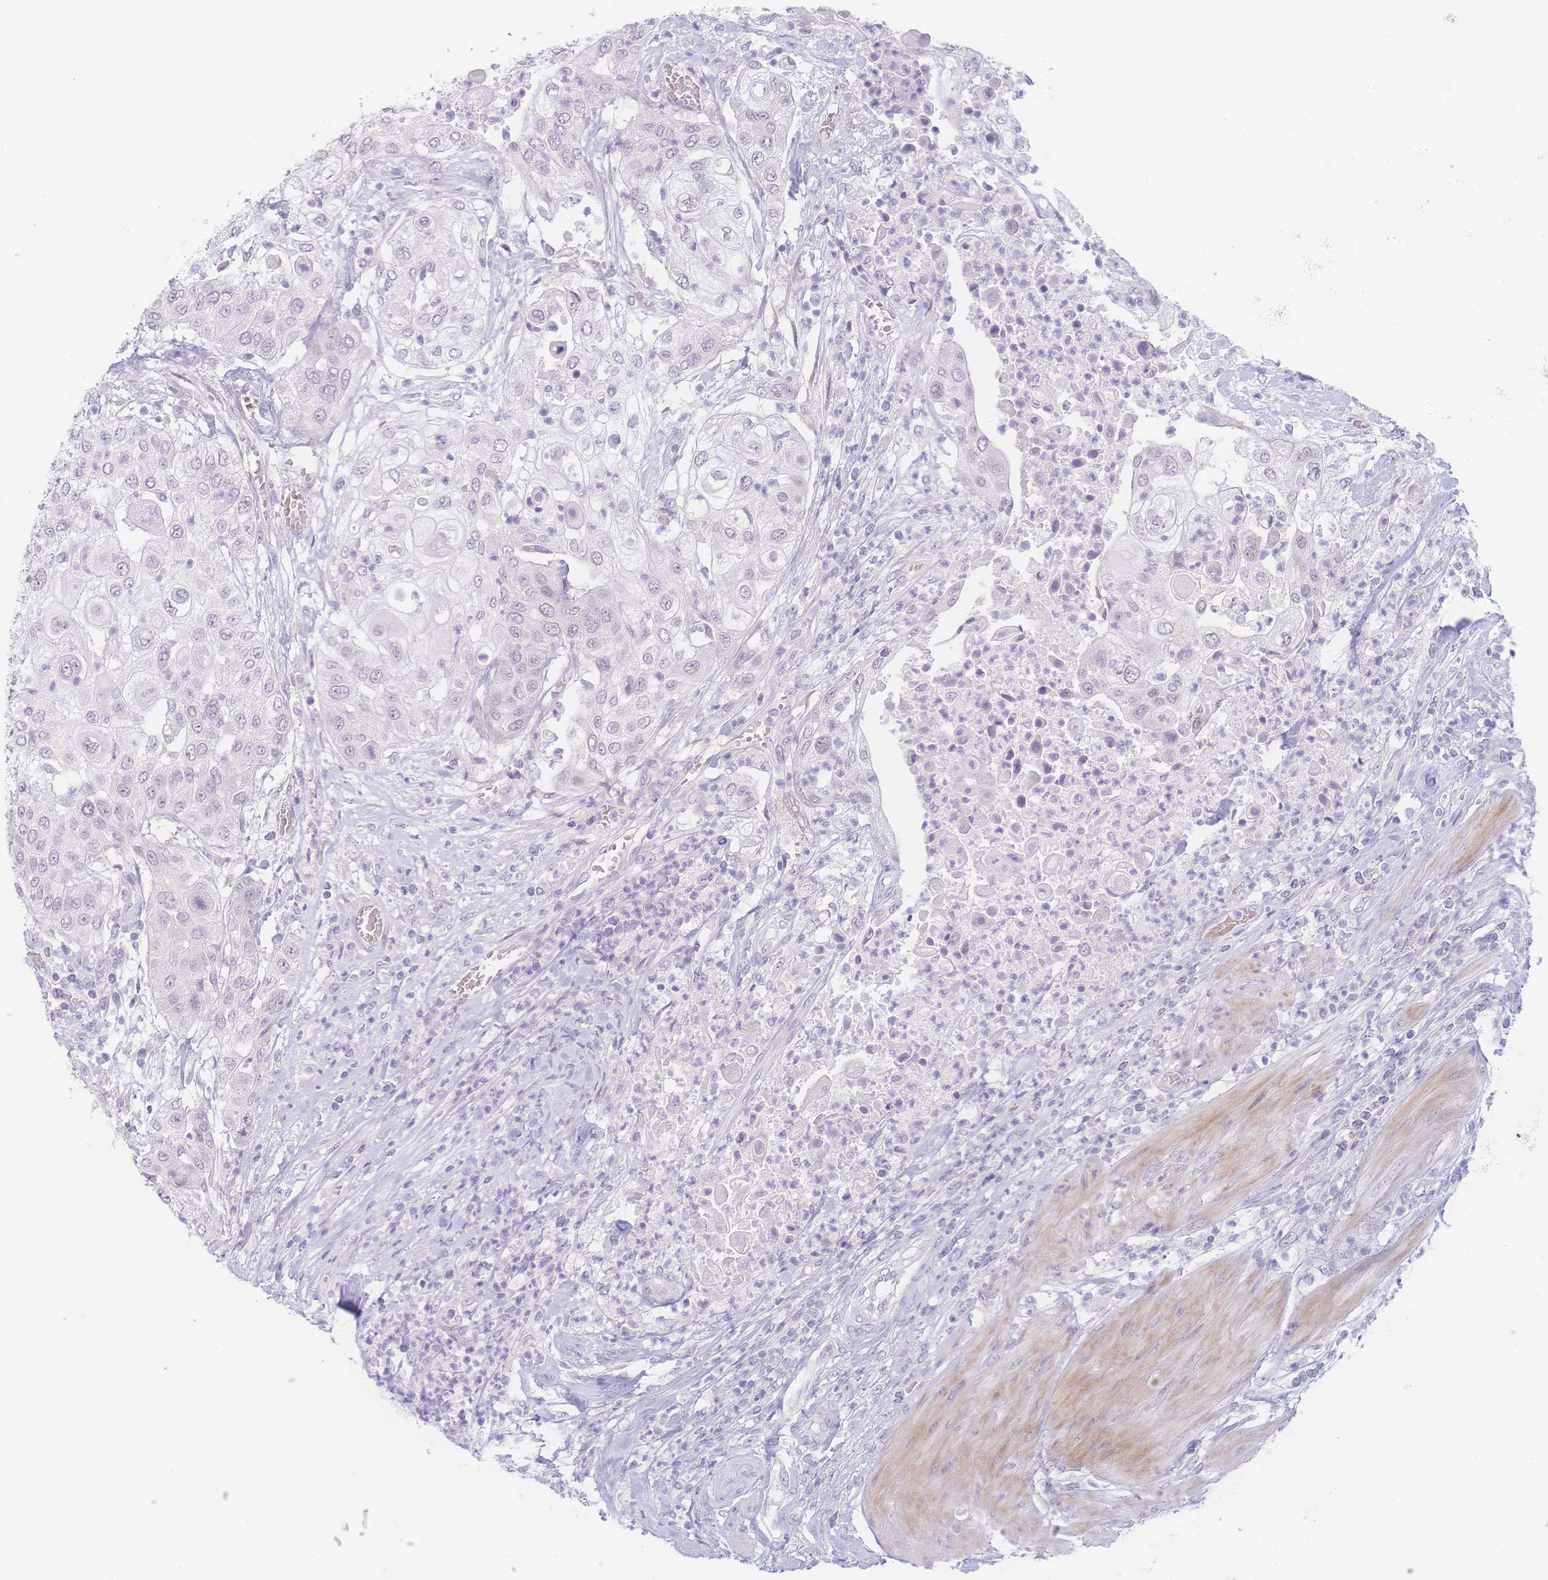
{"staining": {"intensity": "negative", "quantity": "none", "location": "none"}, "tissue": "urothelial cancer", "cell_type": "Tumor cells", "image_type": "cancer", "snomed": [{"axis": "morphology", "description": "Urothelial carcinoma, High grade"}, {"axis": "topography", "description": "Urinary bladder"}], "caption": "Tumor cells are negative for protein expression in human urothelial carcinoma (high-grade).", "gene": "PRSS22", "patient": {"sex": "female", "age": 79}}